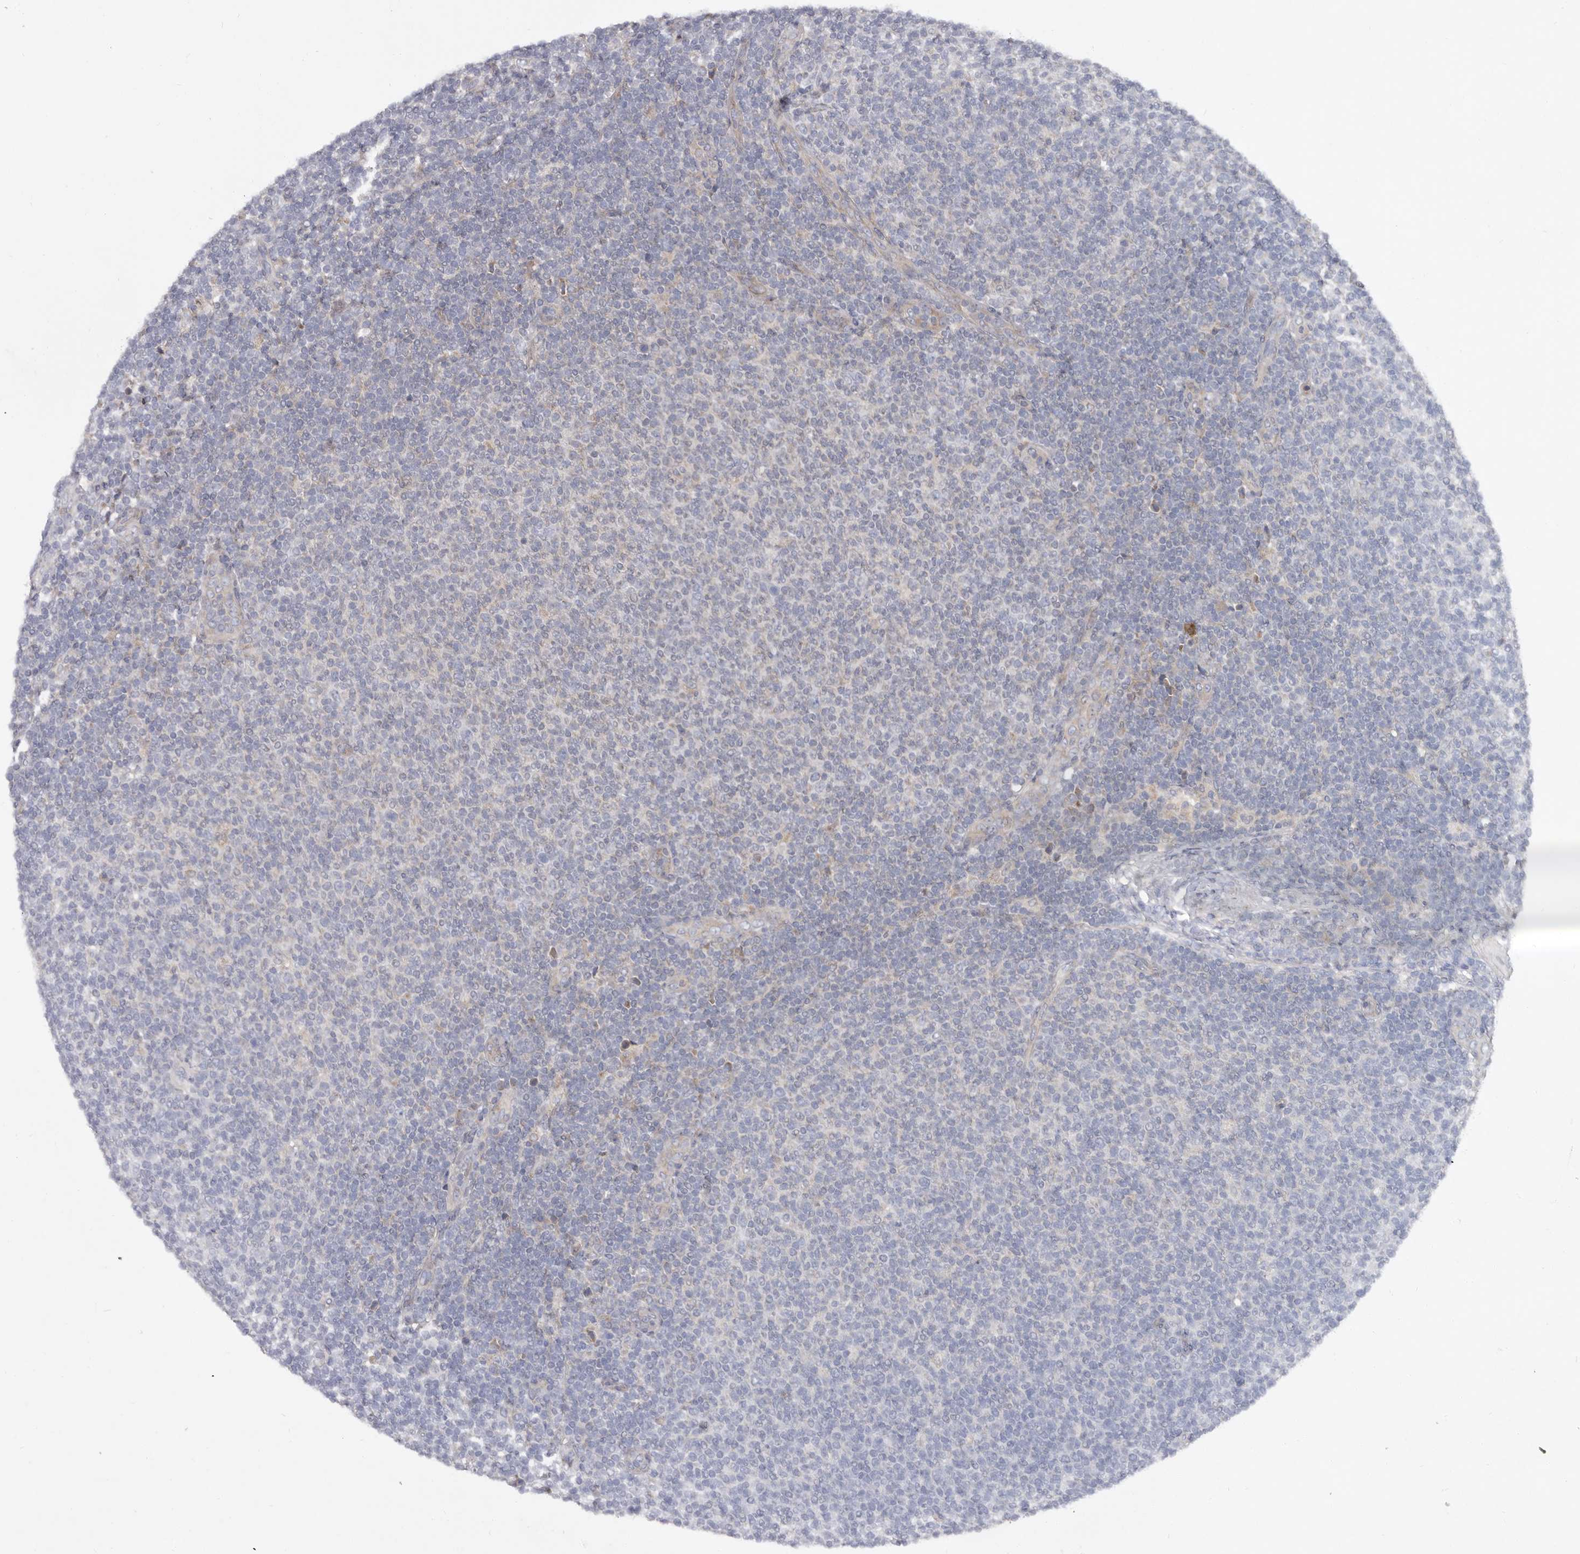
{"staining": {"intensity": "negative", "quantity": "none", "location": "none"}, "tissue": "lymphoma", "cell_type": "Tumor cells", "image_type": "cancer", "snomed": [{"axis": "morphology", "description": "Malignant lymphoma, non-Hodgkin's type, Low grade"}, {"axis": "topography", "description": "Lymph node"}], "caption": "The photomicrograph exhibits no staining of tumor cells in lymphoma. Brightfield microscopy of immunohistochemistry stained with DAB (brown) and hematoxylin (blue), captured at high magnification.", "gene": "ASIC5", "patient": {"sex": "male", "age": 66}}